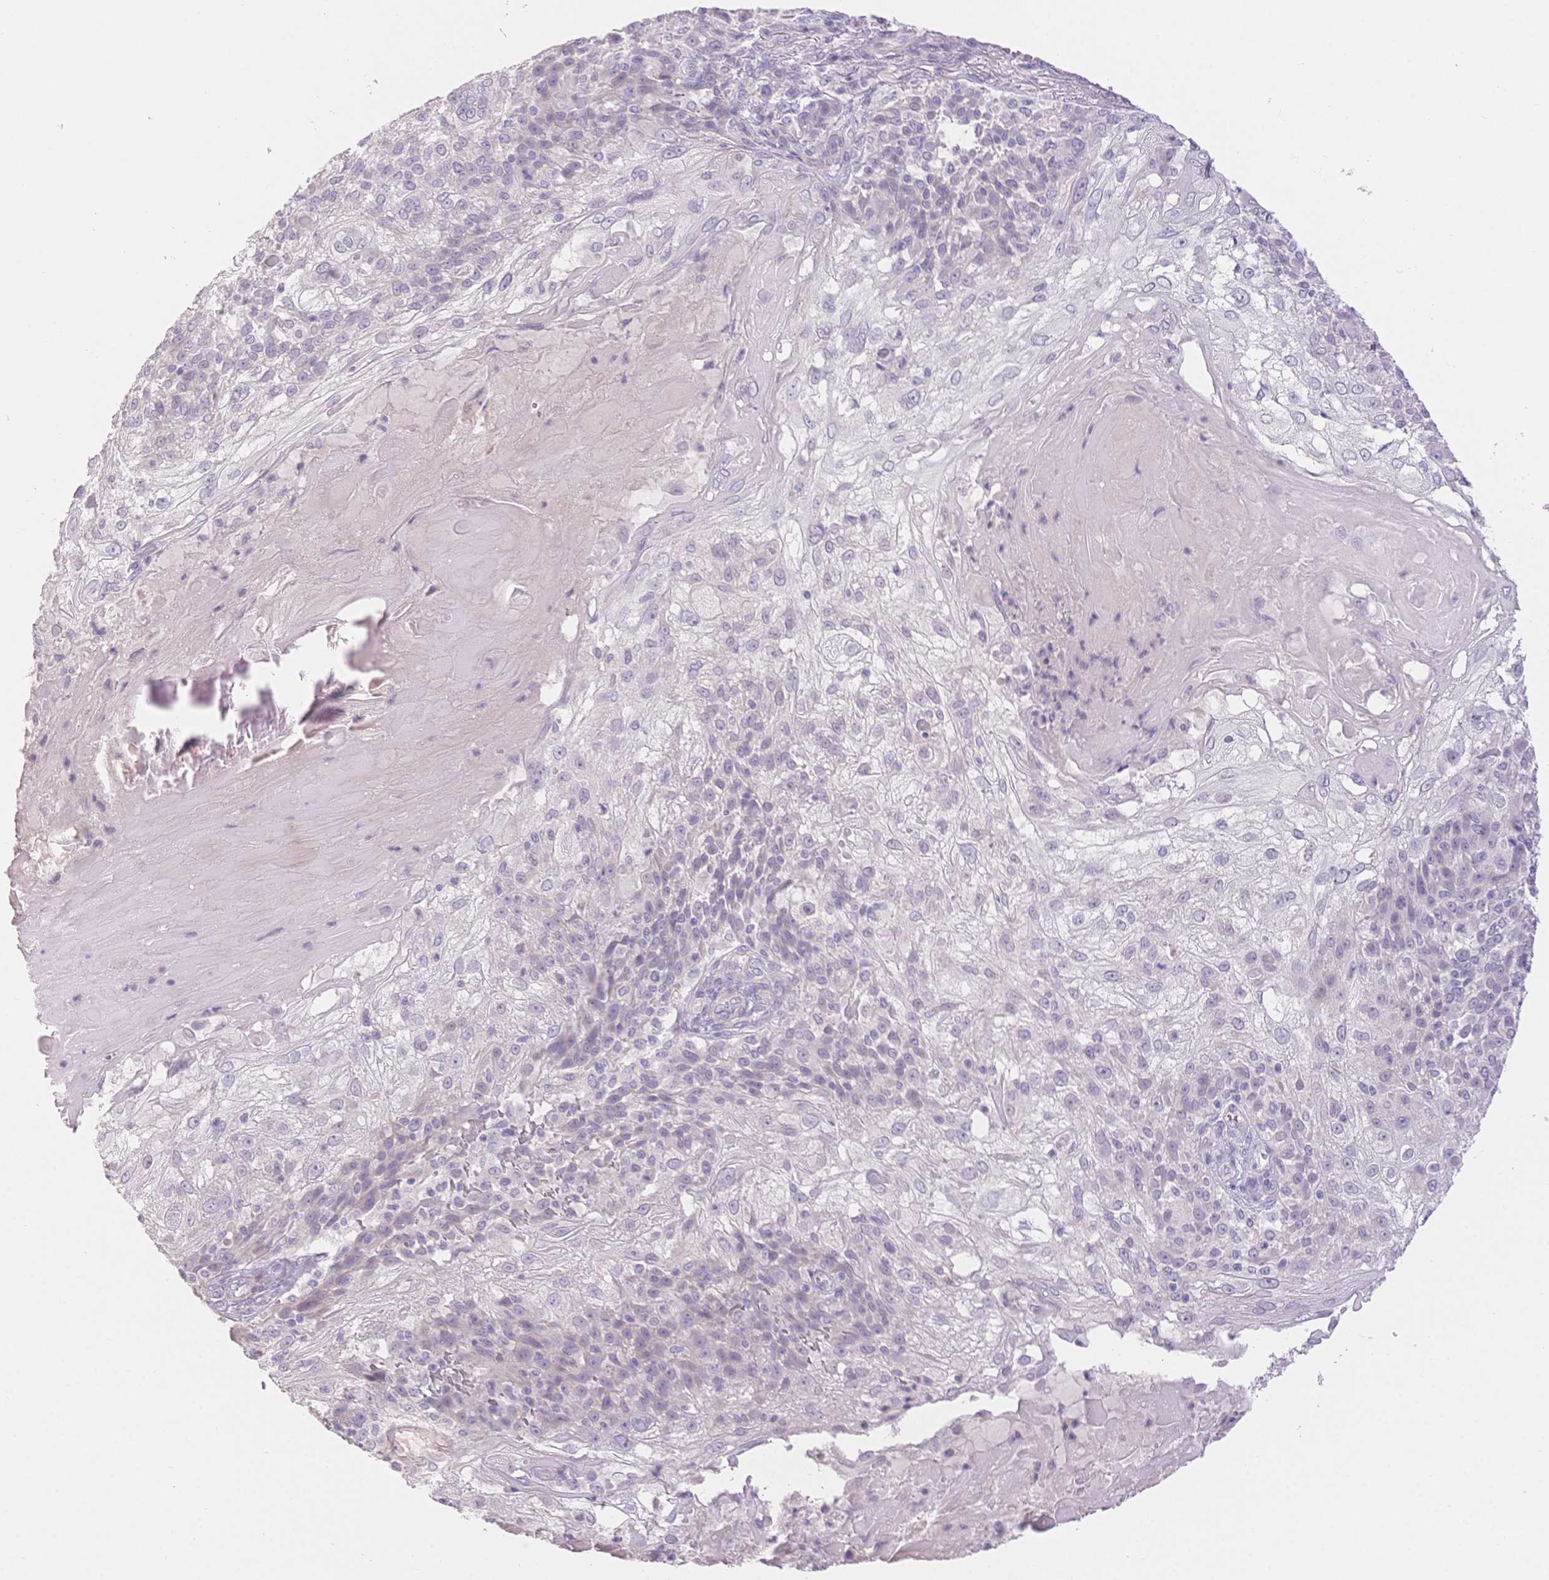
{"staining": {"intensity": "negative", "quantity": "none", "location": "none"}, "tissue": "skin cancer", "cell_type": "Tumor cells", "image_type": "cancer", "snomed": [{"axis": "morphology", "description": "Normal tissue, NOS"}, {"axis": "morphology", "description": "Squamous cell carcinoma, NOS"}, {"axis": "topography", "description": "Skin"}], "caption": "The immunohistochemistry micrograph has no significant positivity in tumor cells of squamous cell carcinoma (skin) tissue.", "gene": "SUV39H2", "patient": {"sex": "female", "age": 83}}